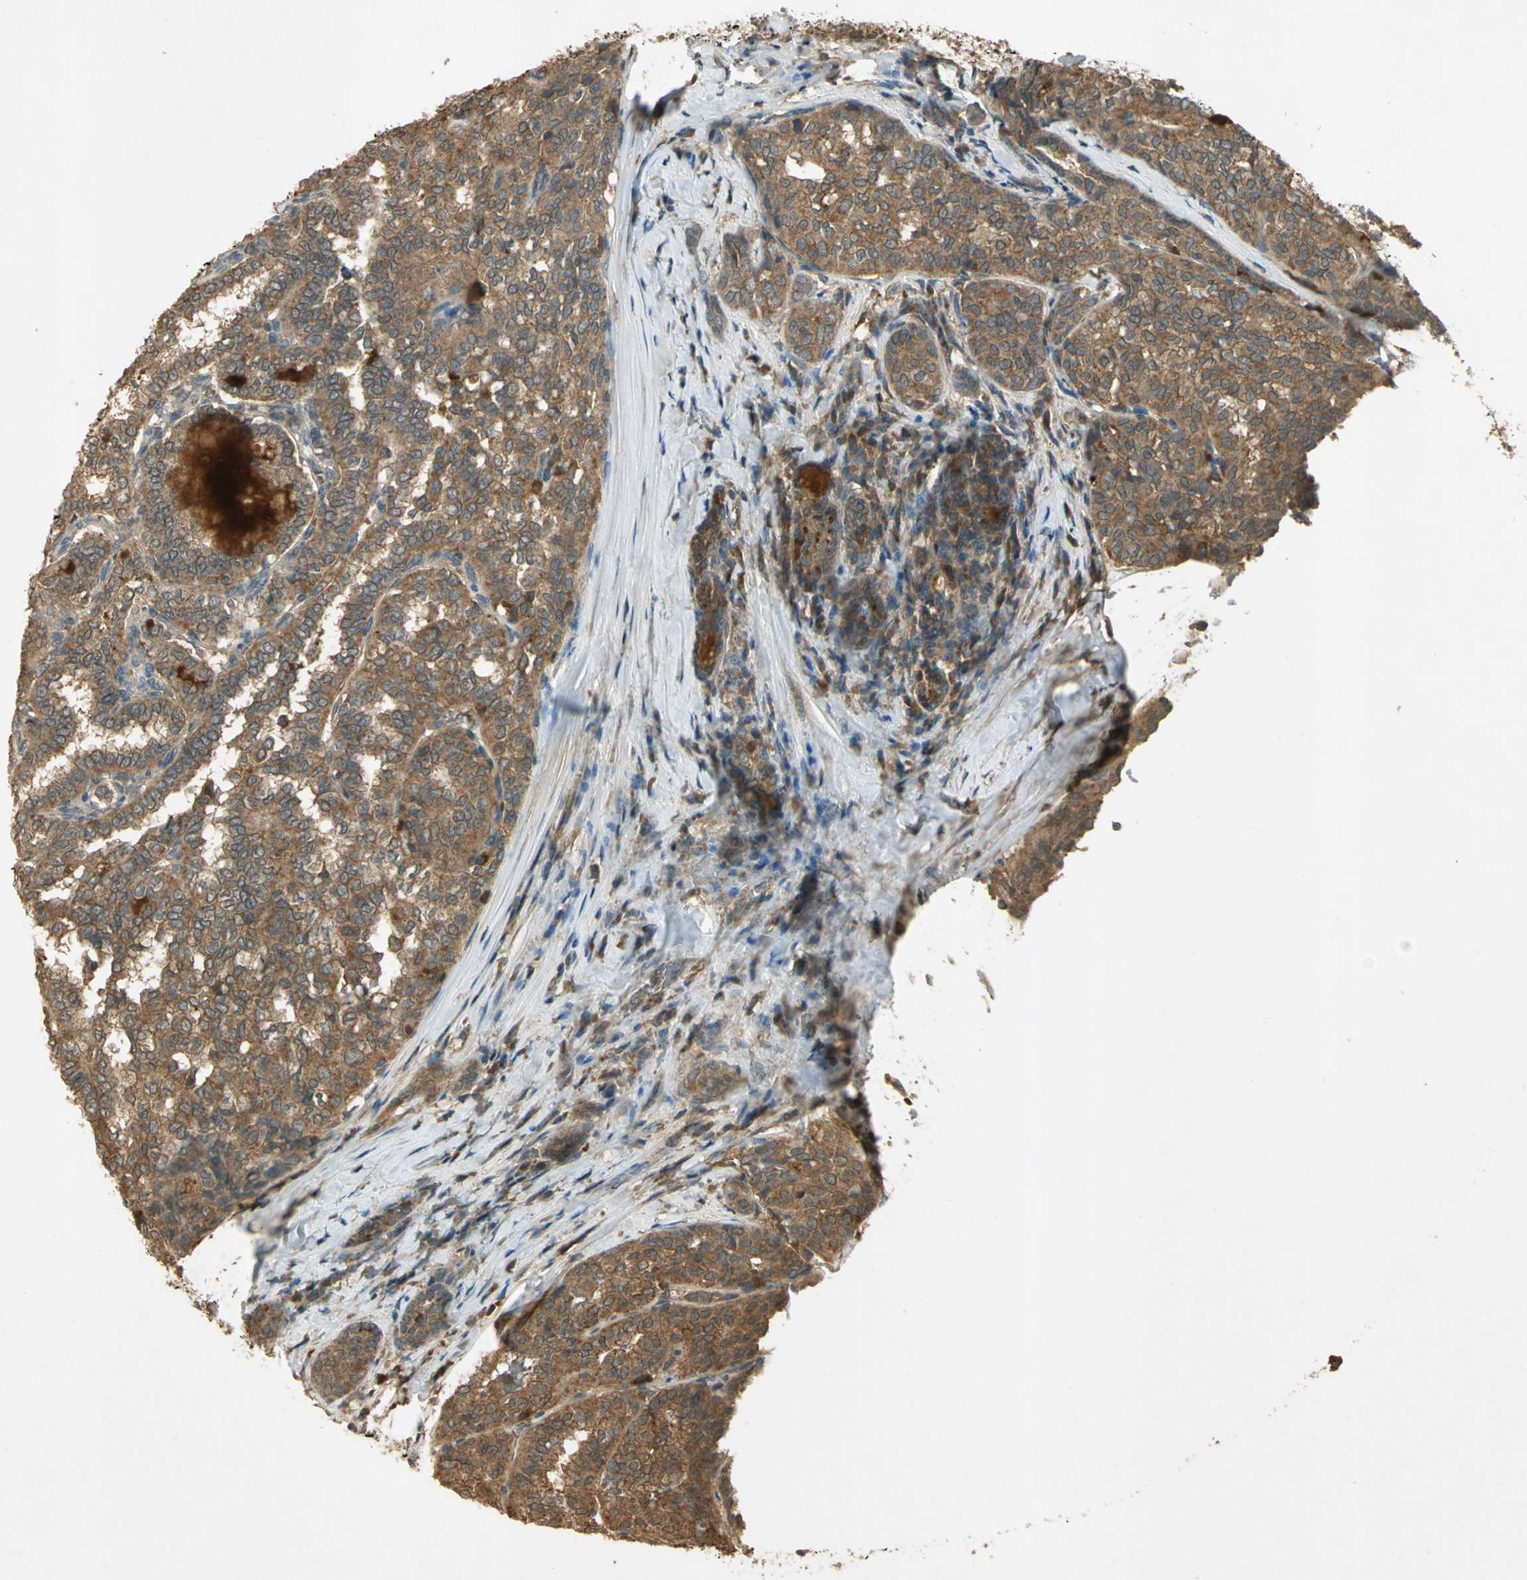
{"staining": {"intensity": "moderate", "quantity": ">75%", "location": "cytoplasmic/membranous"}, "tissue": "thyroid cancer", "cell_type": "Tumor cells", "image_type": "cancer", "snomed": [{"axis": "morphology", "description": "Papillary adenocarcinoma, NOS"}, {"axis": "topography", "description": "Thyroid gland"}], "caption": "Immunohistochemical staining of thyroid cancer (papillary adenocarcinoma) demonstrates moderate cytoplasmic/membranous protein expression in approximately >75% of tumor cells.", "gene": "KEAP1", "patient": {"sex": "female", "age": 30}}